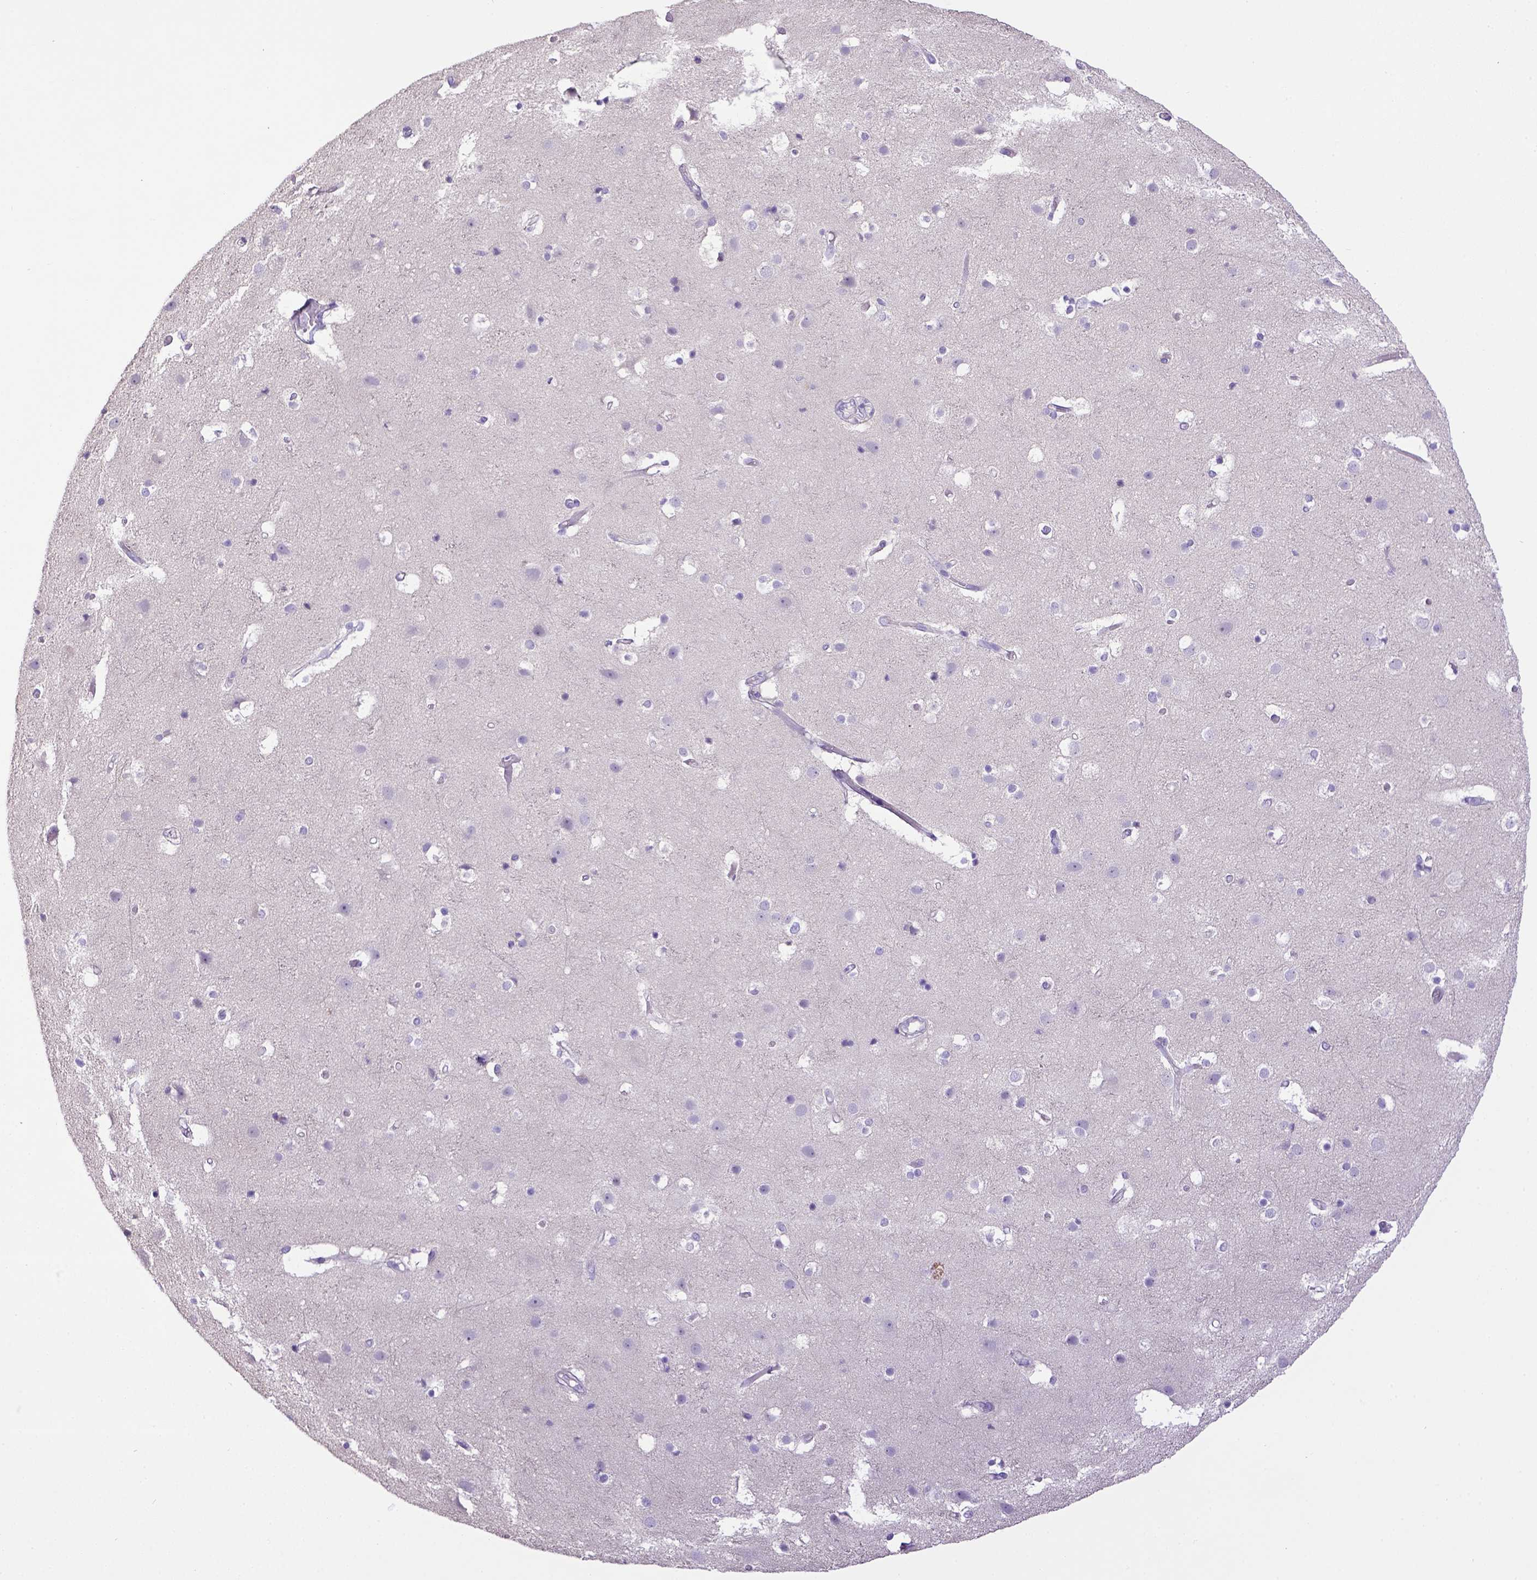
{"staining": {"intensity": "negative", "quantity": "none", "location": "none"}, "tissue": "cerebral cortex", "cell_type": "Endothelial cells", "image_type": "normal", "snomed": [{"axis": "morphology", "description": "Normal tissue, NOS"}, {"axis": "topography", "description": "Cerebral cortex"}], "caption": "Human cerebral cortex stained for a protein using immunohistochemistry exhibits no positivity in endothelial cells.", "gene": "CD40", "patient": {"sex": "female", "age": 52}}